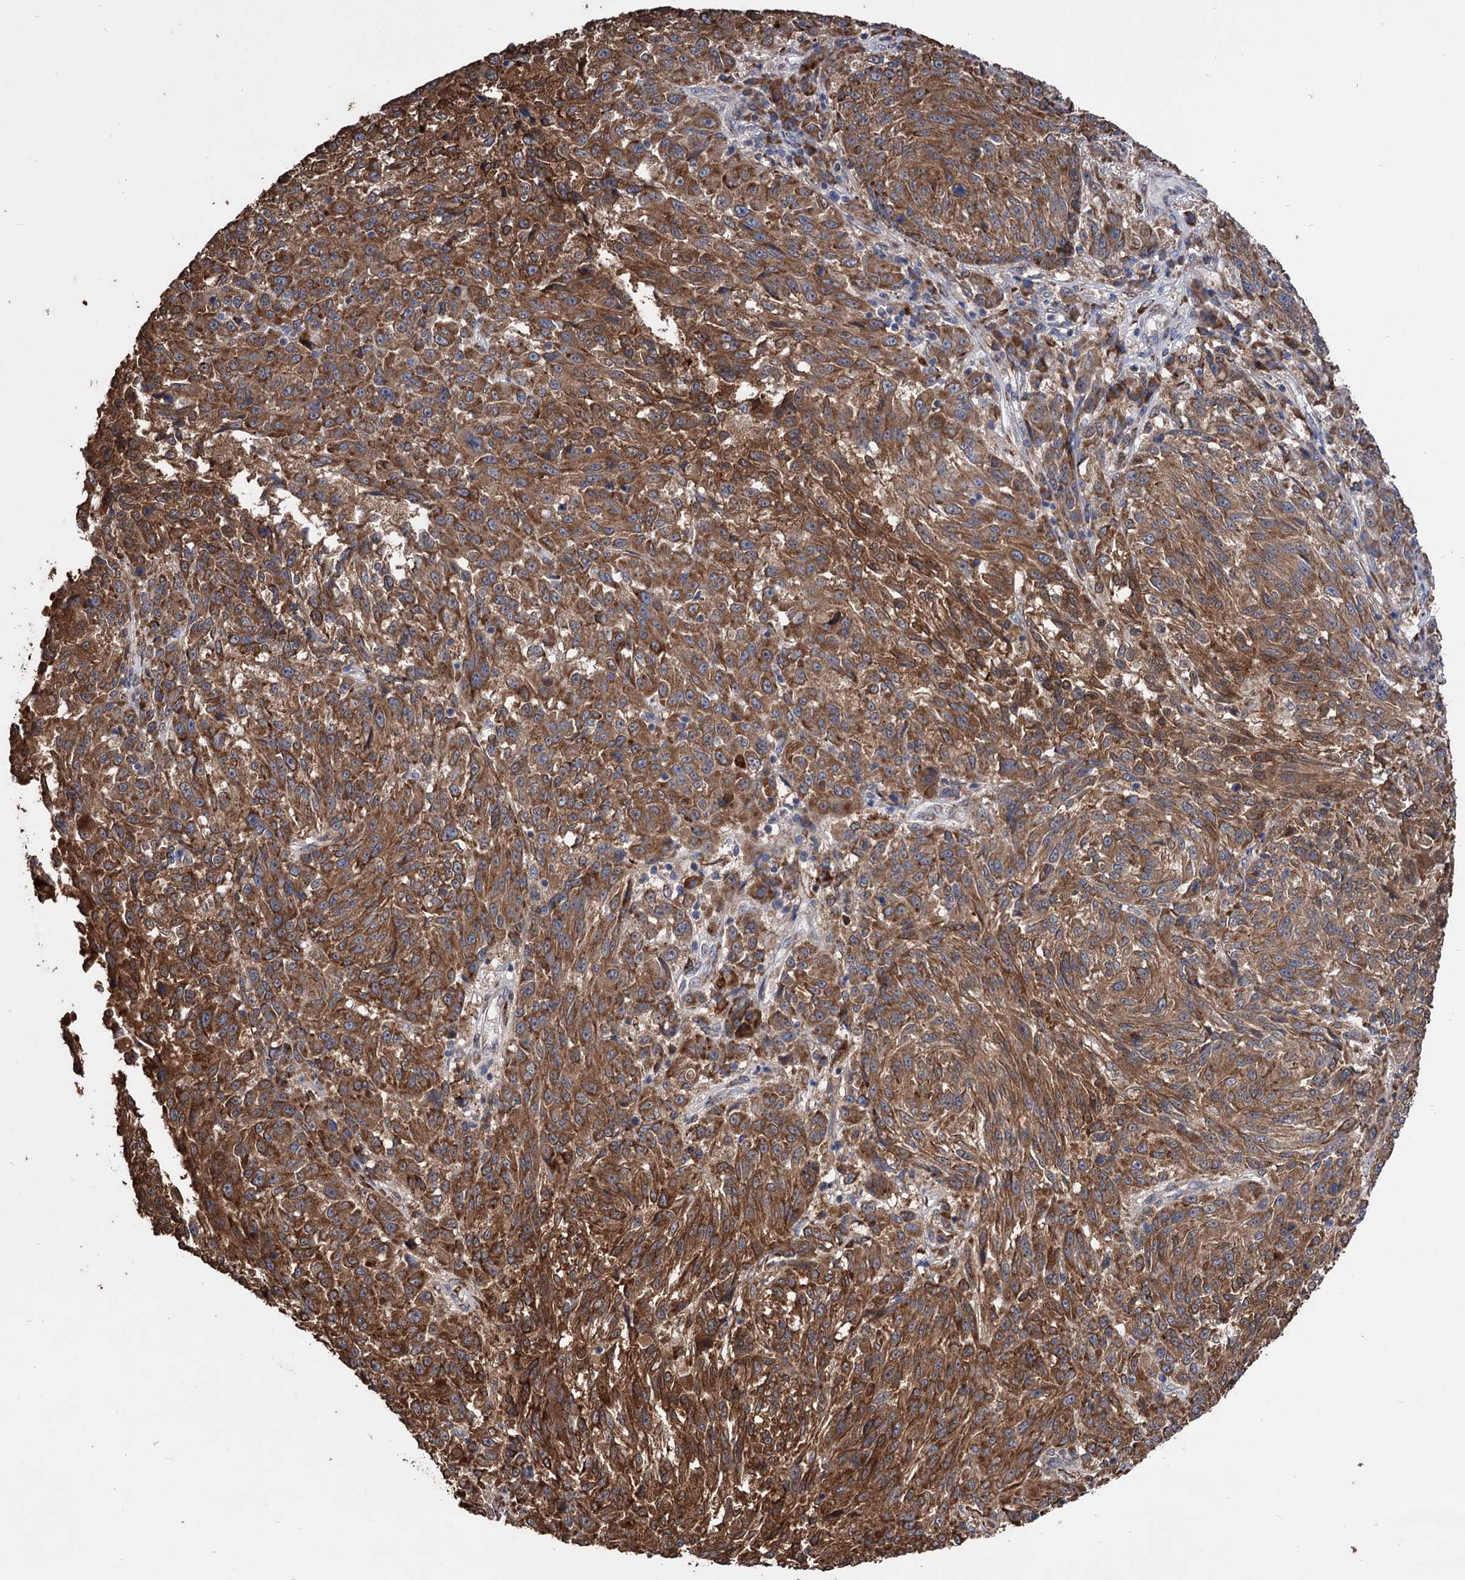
{"staining": {"intensity": "moderate", "quantity": ">75%", "location": "cytoplasmic/membranous"}, "tissue": "melanoma", "cell_type": "Tumor cells", "image_type": "cancer", "snomed": [{"axis": "morphology", "description": "Malignant melanoma, NOS"}, {"axis": "topography", "description": "Skin"}], "caption": "Immunohistochemical staining of melanoma displays medium levels of moderate cytoplasmic/membranous protein staining in about >75% of tumor cells. Ihc stains the protein in brown and the nuclei are stained blue.", "gene": "CDAN1", "patient": {"sex": "male", "age": 53}}